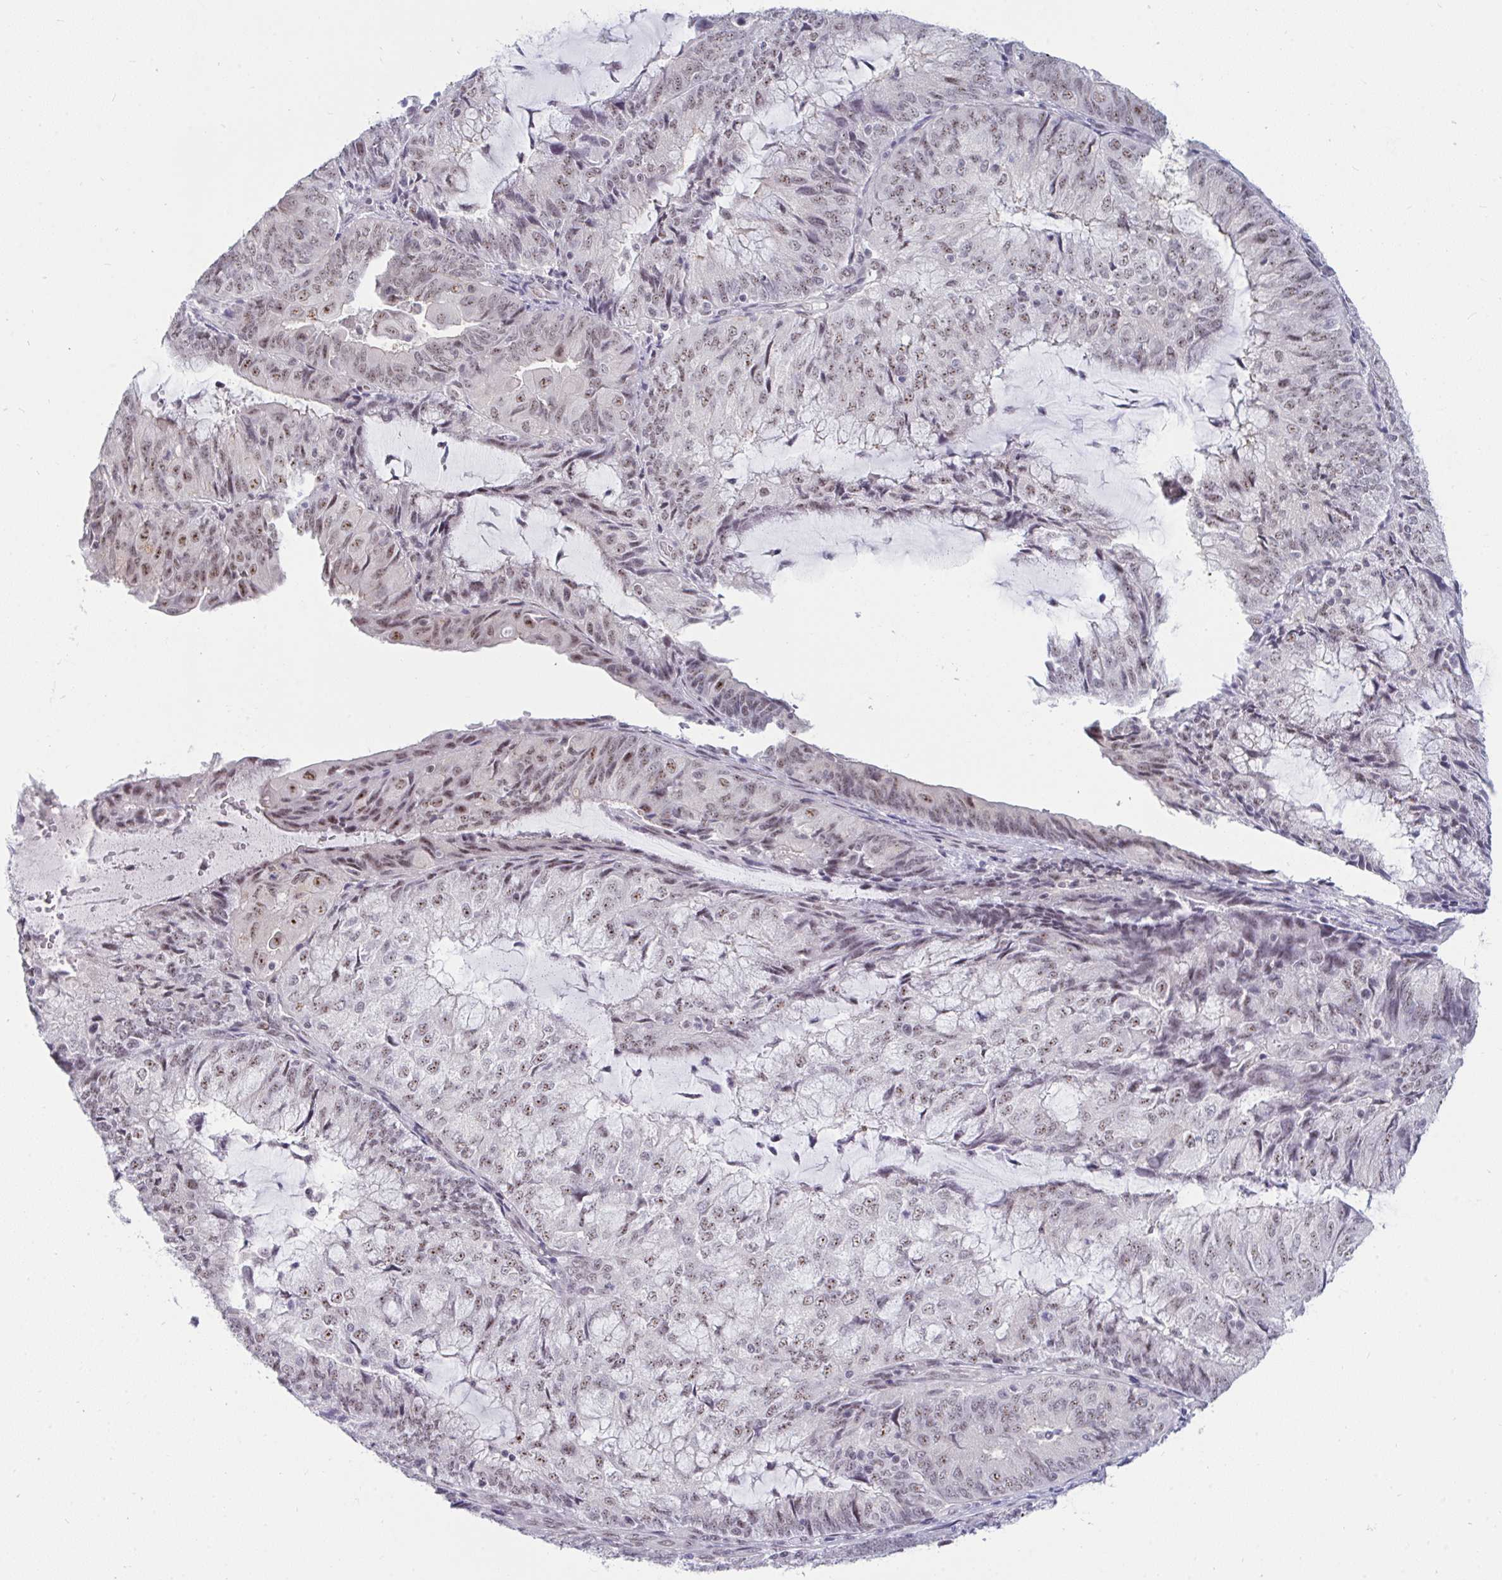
{"staining": {"intensity": "weak", "quantity": "25%-75%", "location": "nuclear"}, "tissue": "endometrial cancer", "cell_type": "Tumor cells", "image_type": "cancer", "snomed": [{"axis": "morphology", "description": "Adenocarcinoma, NOS"}, {"axis": "topography", "description": "Endometrium"}], "caption": "This photomicrograph shows endometrial cancer (adenocarcinoma) stained with IHC to label a protein in brown. The nuclear of tumor cells show weak positivity for the protein. Nuclei are counter-stained blue.", "gene": "PRR14", "patient": {"sex": "female", "age": 81}}